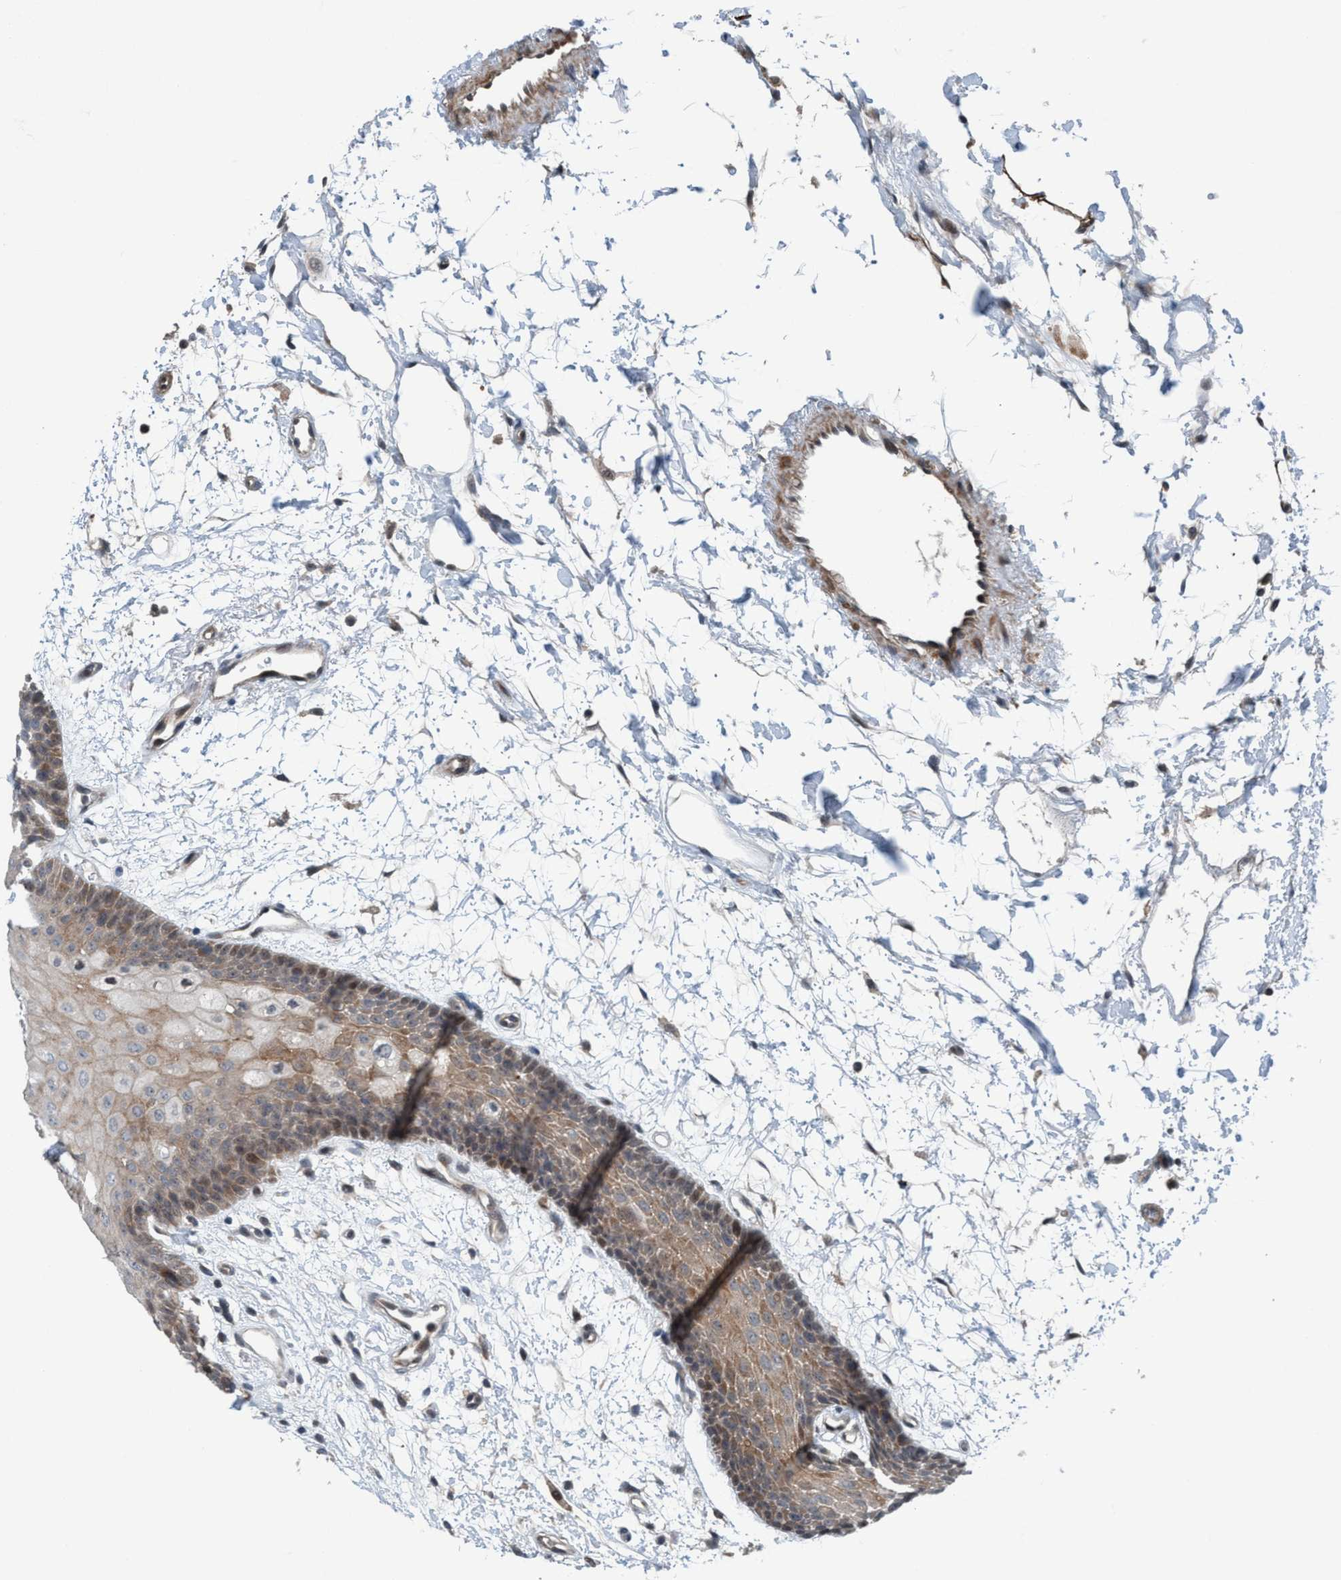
{"staining": {"intensity": "moderate", "quantity": "25%-75%", "location": "cytoplasmic/membranous"}, "tissue": "oral mucosa", "cell_type": "Squamous epithelial cells", "image_type": "normal", "snomed": [{"axis": "morphology", "description": "Normal tissue, NOS"}, {"axis": "topography", "description": "Skeletal muscle"}, {"axis": "topography", "description": "Oral tissue"}, {"axis": "topography", "description": "Peripheral nerve tissue"}], "caption": "Protein analysis of unremarkable oral mucosa exhibits moderate cytoplasmic/membranous positivity in about 25%-75% of squamous epithelial cells.", "gene": "NISCH", "patient": {"sex": "female", "age": 84}}